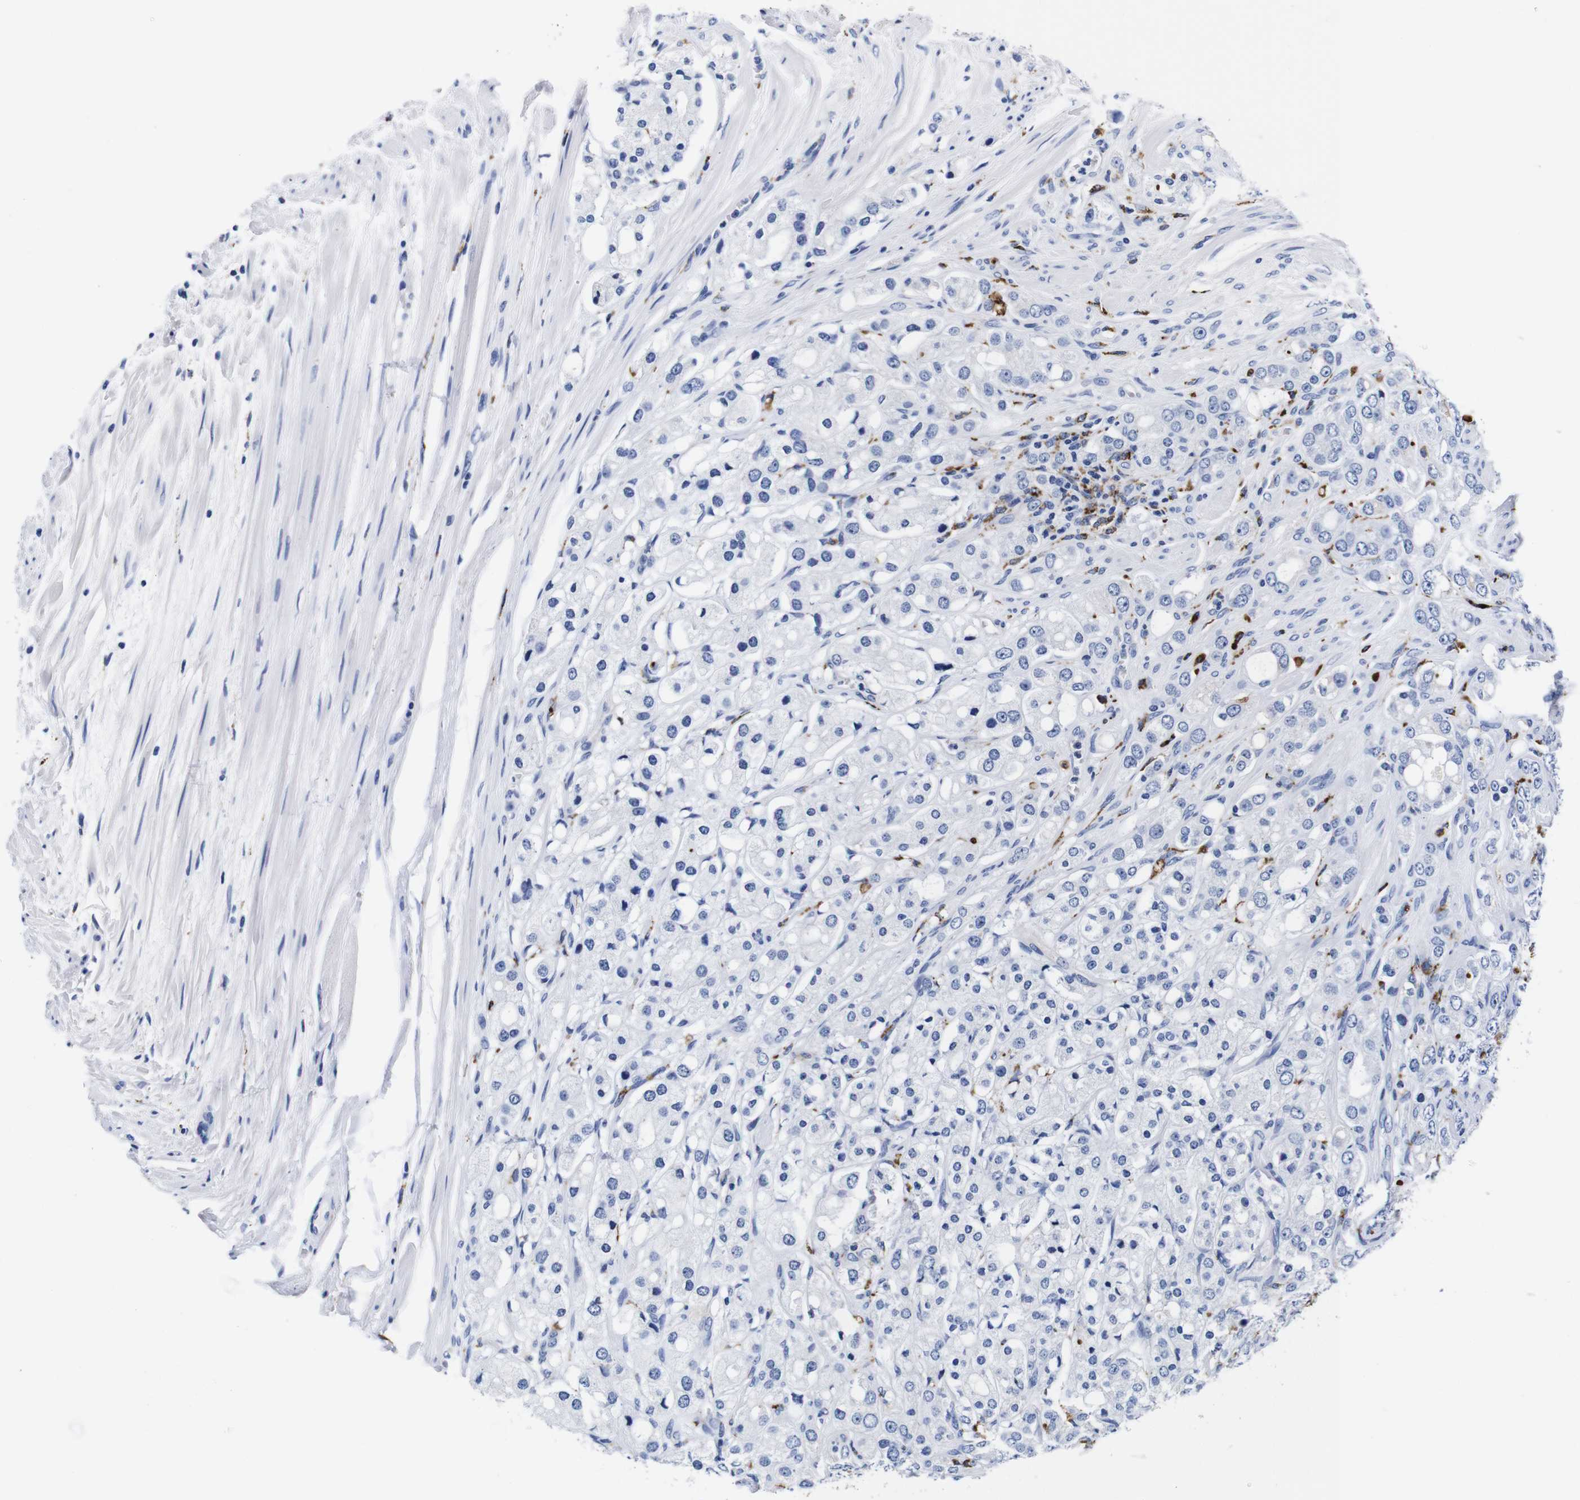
{"staining": {"intensity": "negative", "quantity": "none", "location": "none"}, "tissue": "prostate cancer", "cell_type": "Tumor cells", "image_type": "cancer", "snomed": [{"axis": "morphology", "description": "Adenocarcinoma, High grade"}, {"axis": "topography", "description": "Prostate"}], "caption": "Immunohistochemistry (IHC) histopathology image of human prostate high-grade adenocarcinoma stained for a protein (brown), which exhibits no expression in tumor cells.", "gene": "HLA-DMB", "patient": {"sex": "male", "age": 65}}